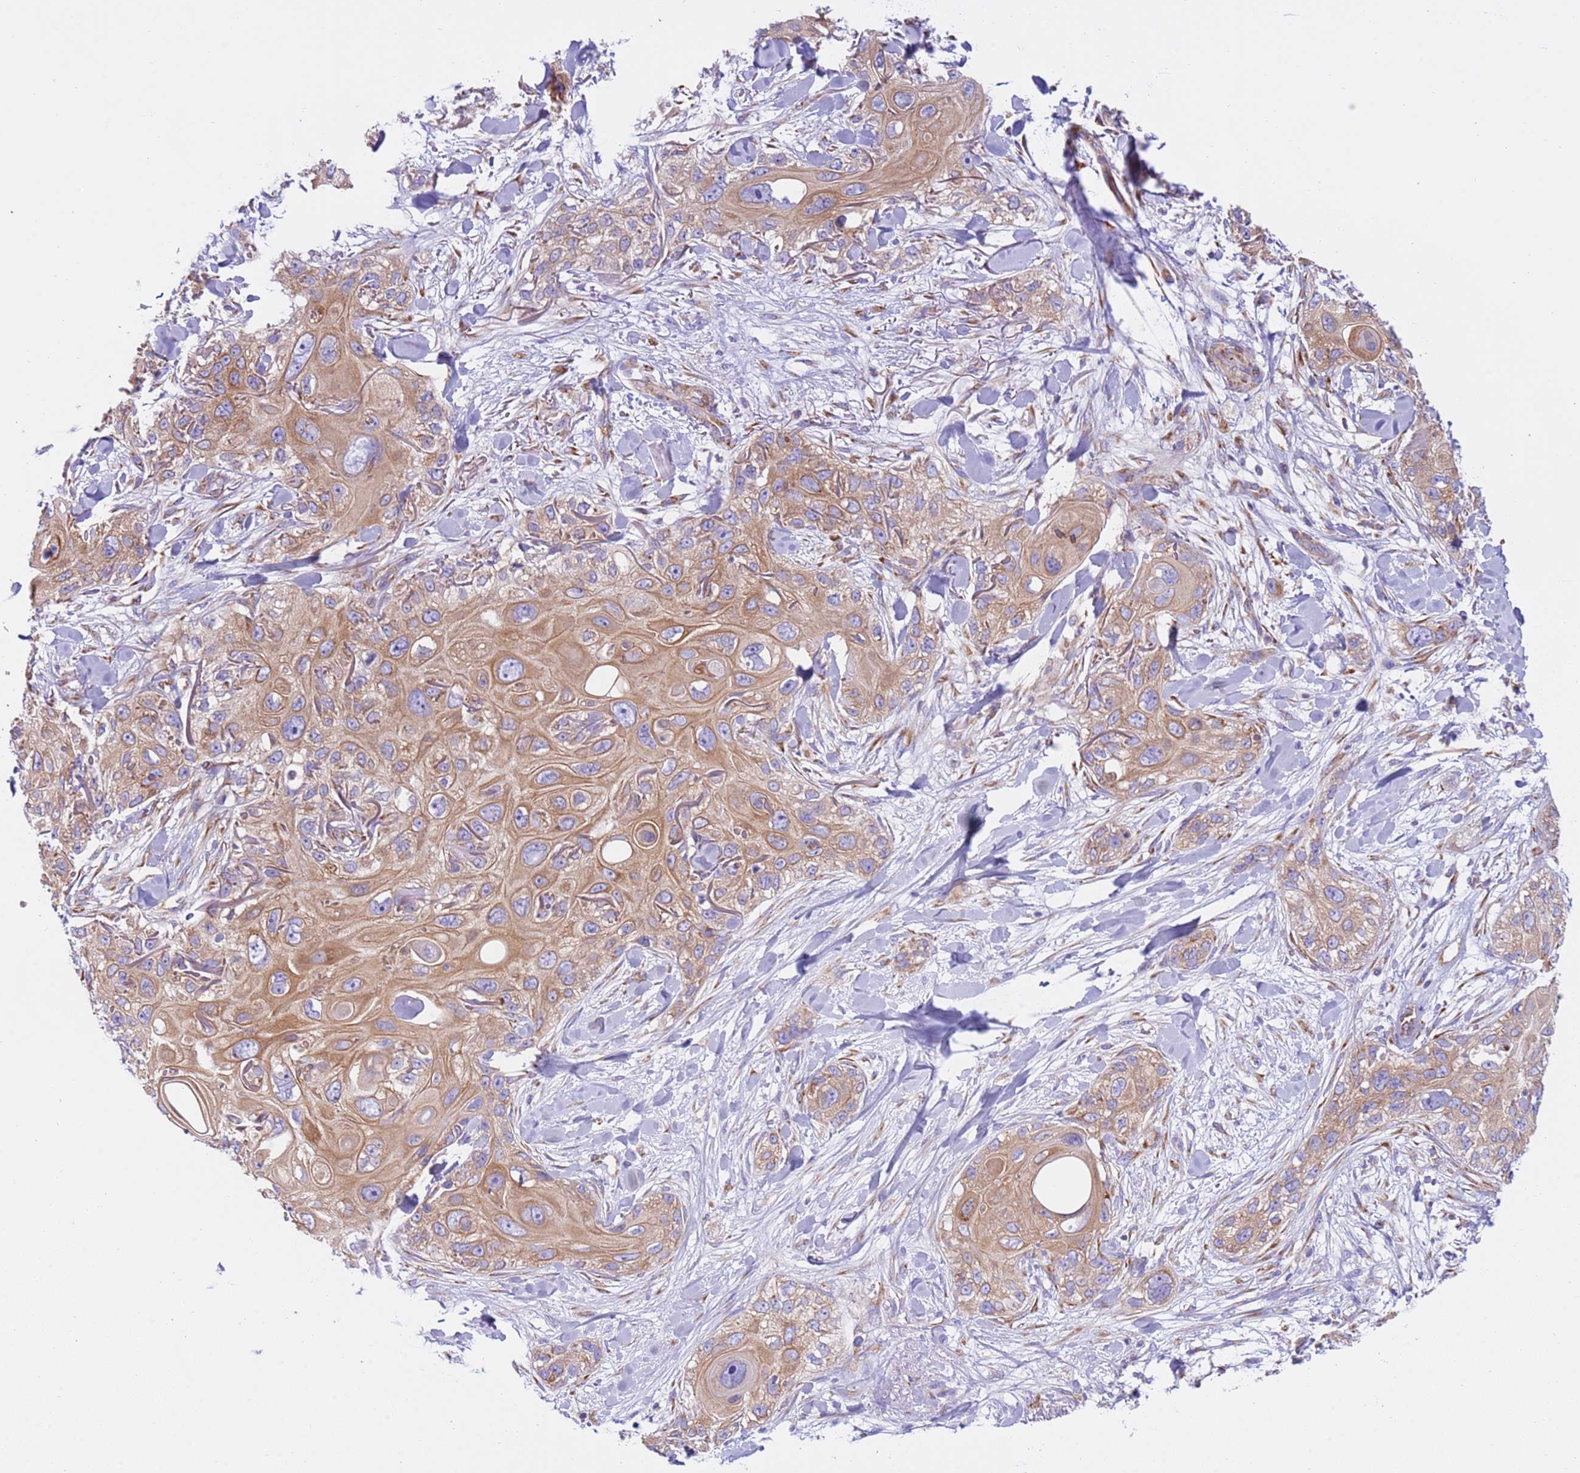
{"staining": {"intensity": "moderate", "quantity": ">75%", "location": "cytoplasmic/membranous"}, "tissue": "skin cancer", "cell_type": "Tumor cells", "image_type": "cancer", "snomed": [{"axis": "morphology", "description": "Normal tissue, NOS"}, {"axis": "morphology", "description": "Squamous cell carcinoma, NOS"}, {"axis": "topography", "description": "Skin"}], "caption": "A photomicrograph of skin squamous cell carcinoma stained for a protein shows moderate cytoplasmic/membranous brown staining in tumor cells. (DAB IHC, brown staining for protein, blue staining for nuclei).", "gene": "VARS1", "patient": {"sex": "male", "age": 72}}